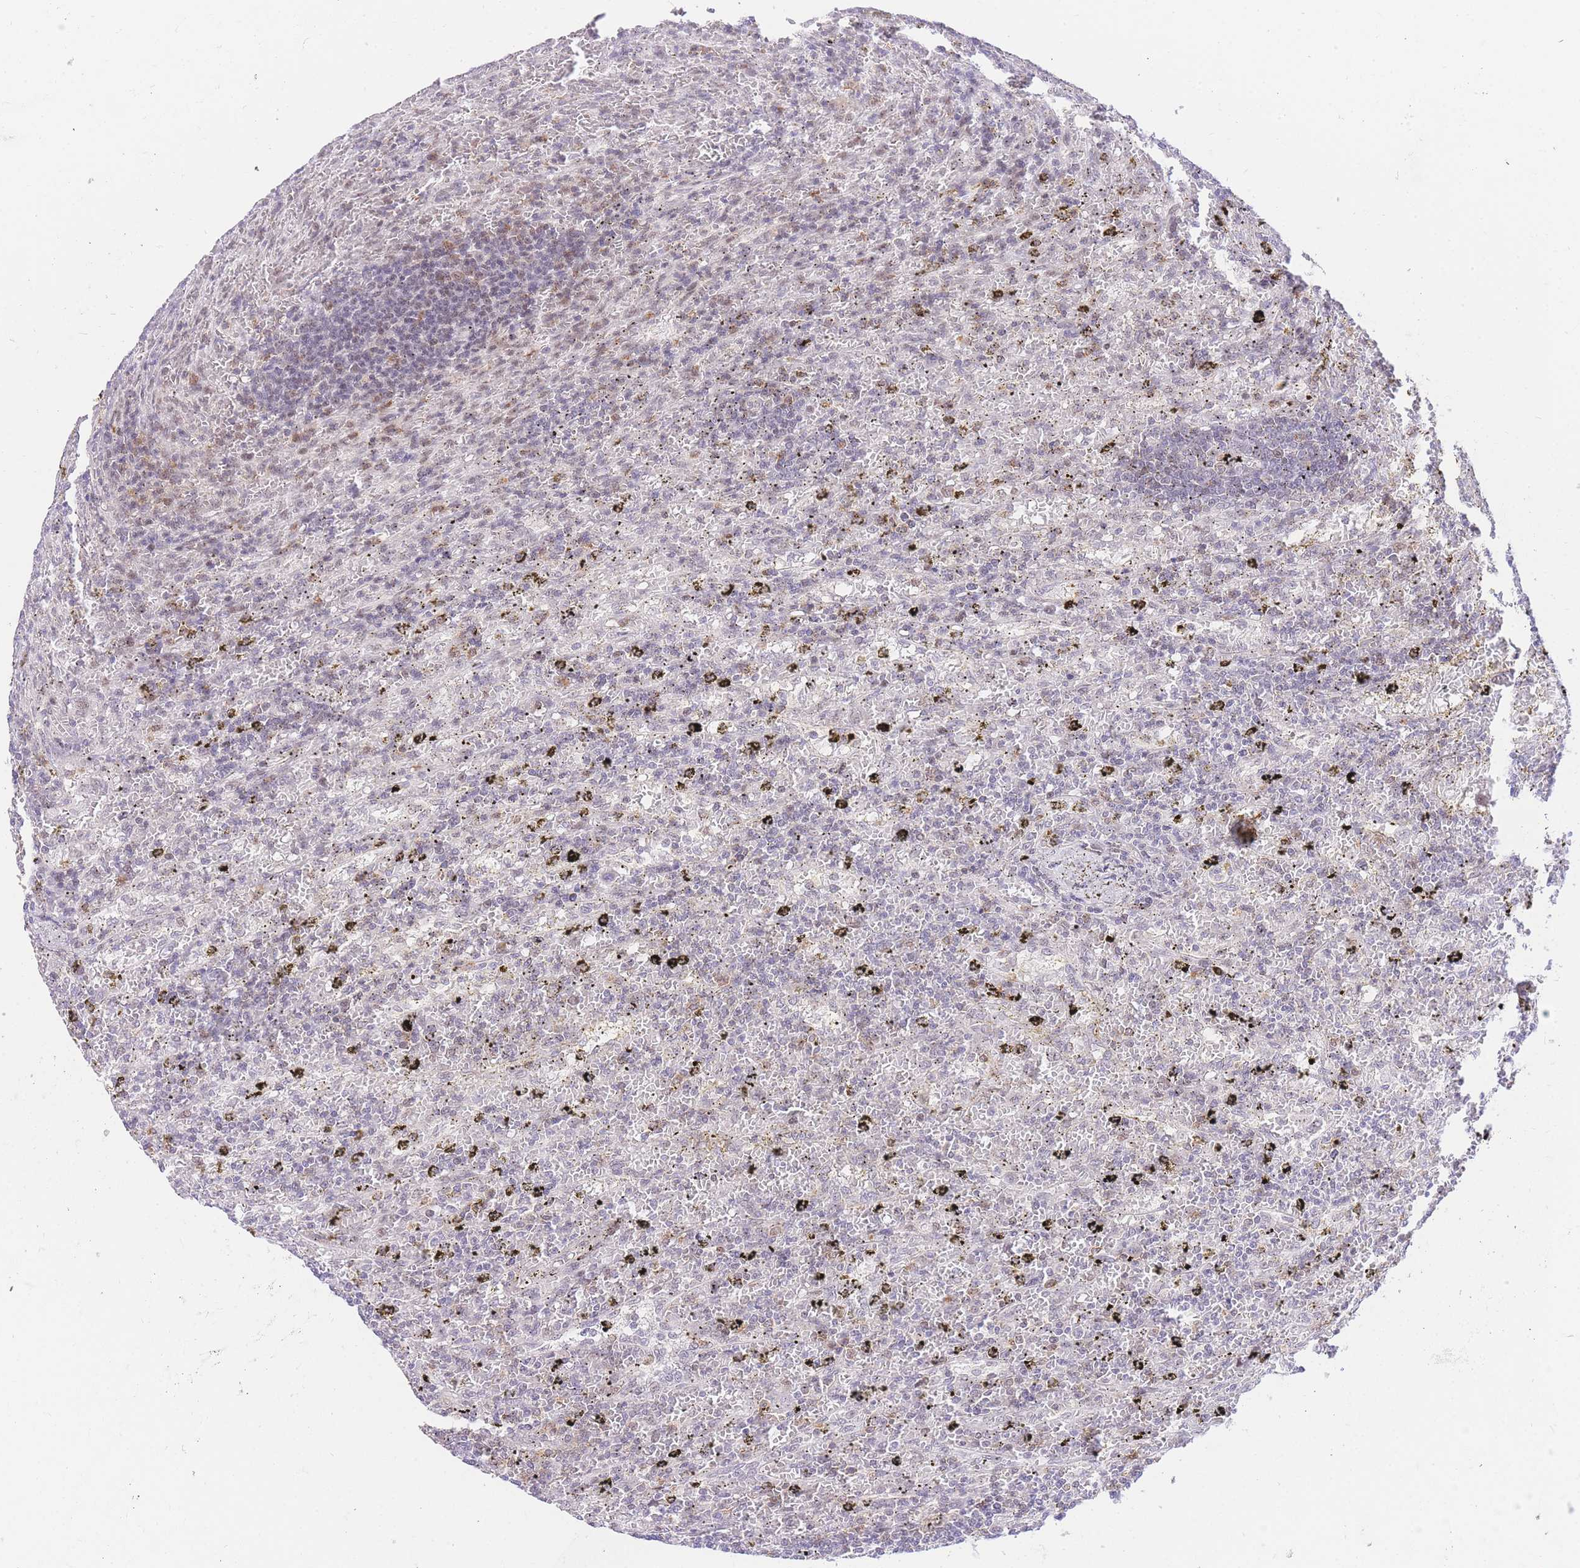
{"staining": {"intensity": "negative", "quantity": "none", "location": "none"}, "tissue": "lymphoma", "cell_type": "Tumor cells", "image_type": "cancer", "snomed": [{"axis": "morphology", "description": "Malignant lymphoma, non-Hodgkin's type, Low grade"}, {"axis": "topography", "description": "Spleen"}], "caption": "Malignant lymphoma, non-Hodgkin's type (low-grade) stained for a protein using IHC displays no staining tumor cells.", "gene": "STK39", "patient": {"sex": "male", "age": 76}}